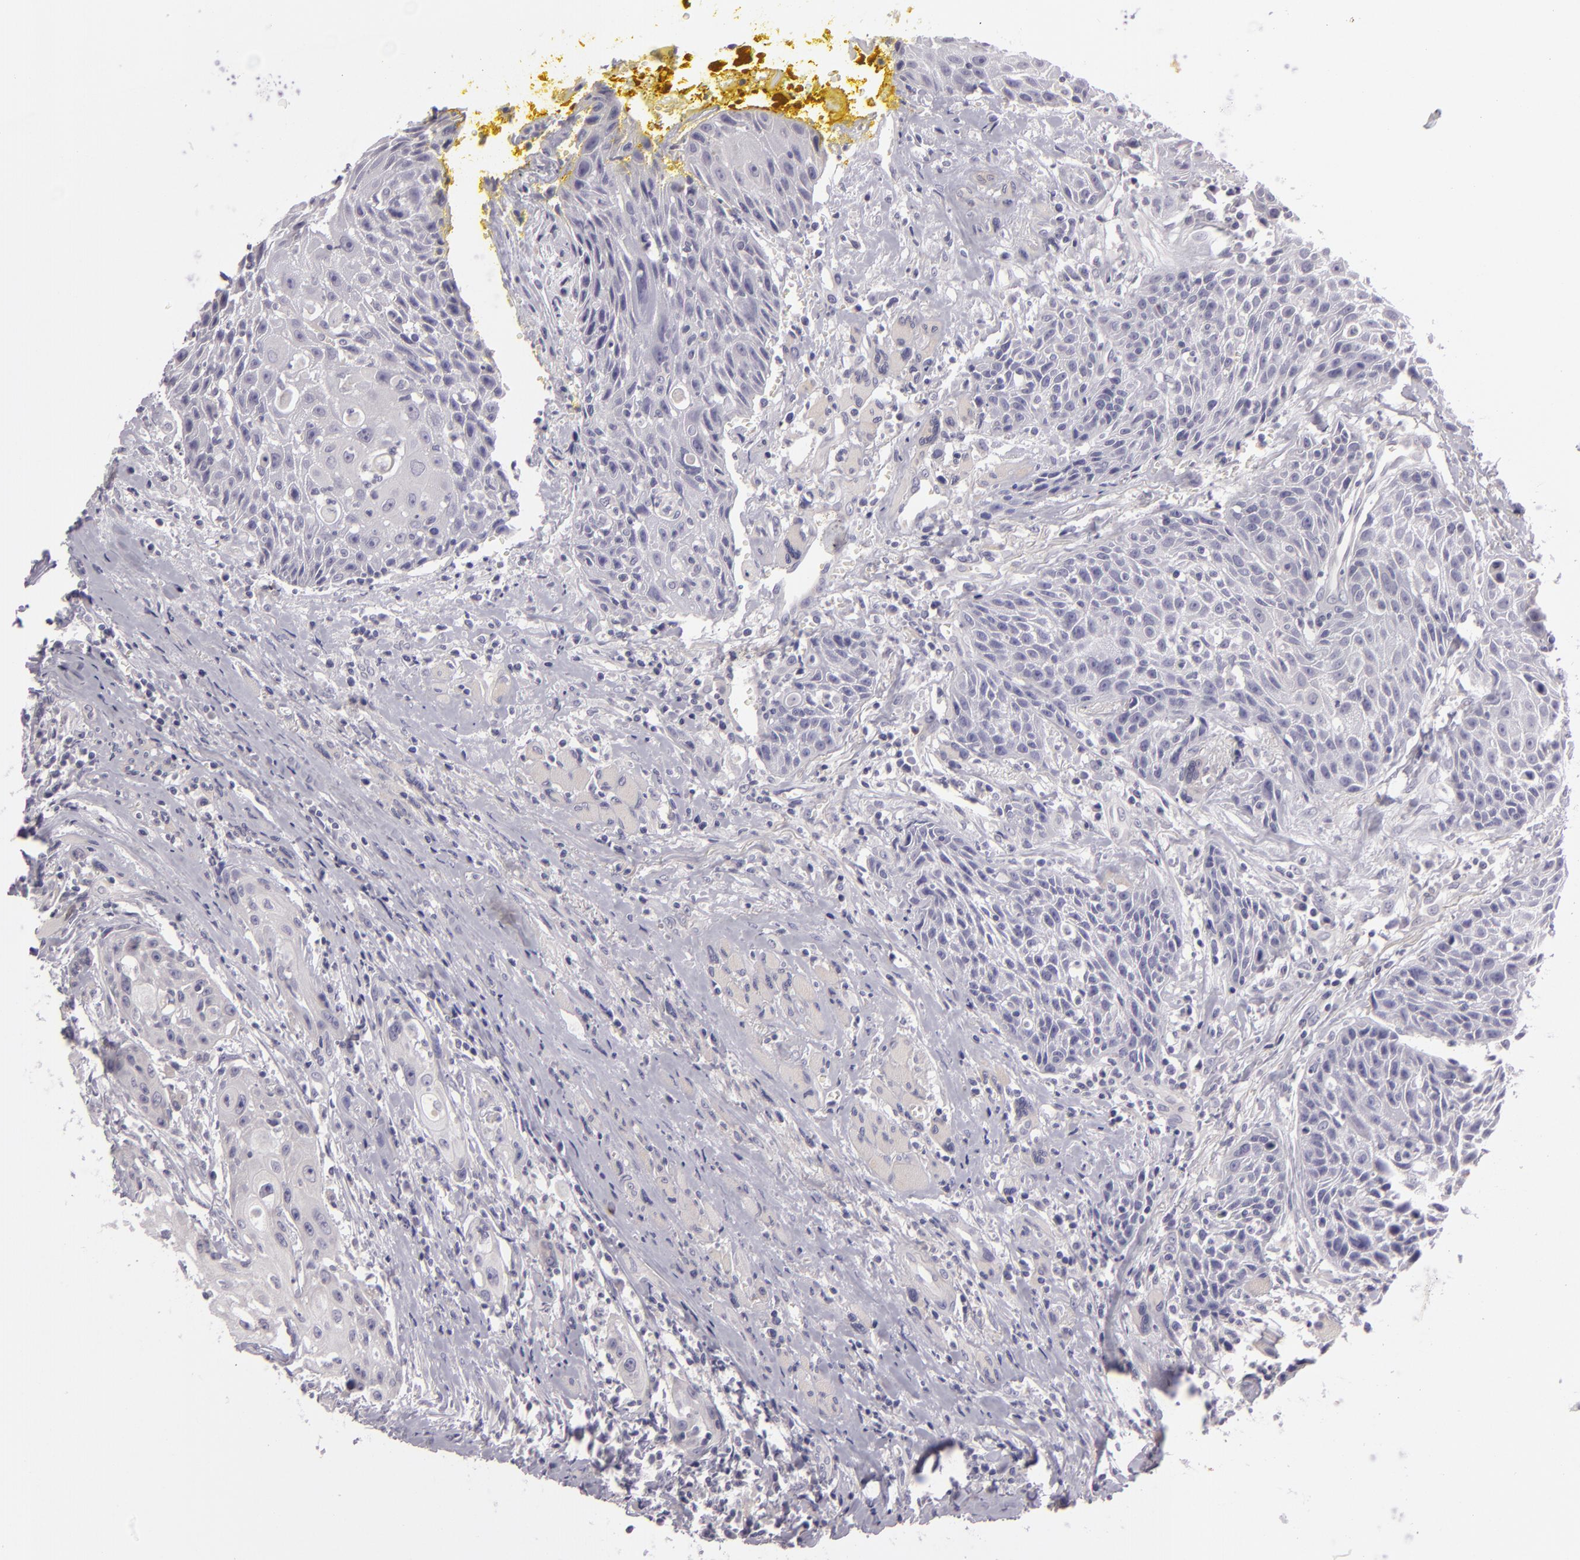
{"staining": {"intensity": "negative", "quantity": "none", "location": "none"}, "tissue": "head and neck cancer", "cell_type": "Tumor cells", "image_type": "cancer", "snomed": [{"axis": "morphology", "description": "Squamous cell carcinoma, NOS"}, {"axis": "topography", "description": "Oral tissue"}, {"axis": "topography", "description": "Head-Neck"}], "caption": "This photomicrograph is of head and neck squamous cell carcinoma stained with immunohistochemistry to label a protein in brown with the nuclei are counter-stained blue. There is no expression in tumor cells. The staining is performed using DAB (3,3'-diaminobenzidine) brown chromogen with nuclei counter-stained in using hematoxylin.", "gene": "EGFL6", "patient": {"sex": "female", "age": 82}}